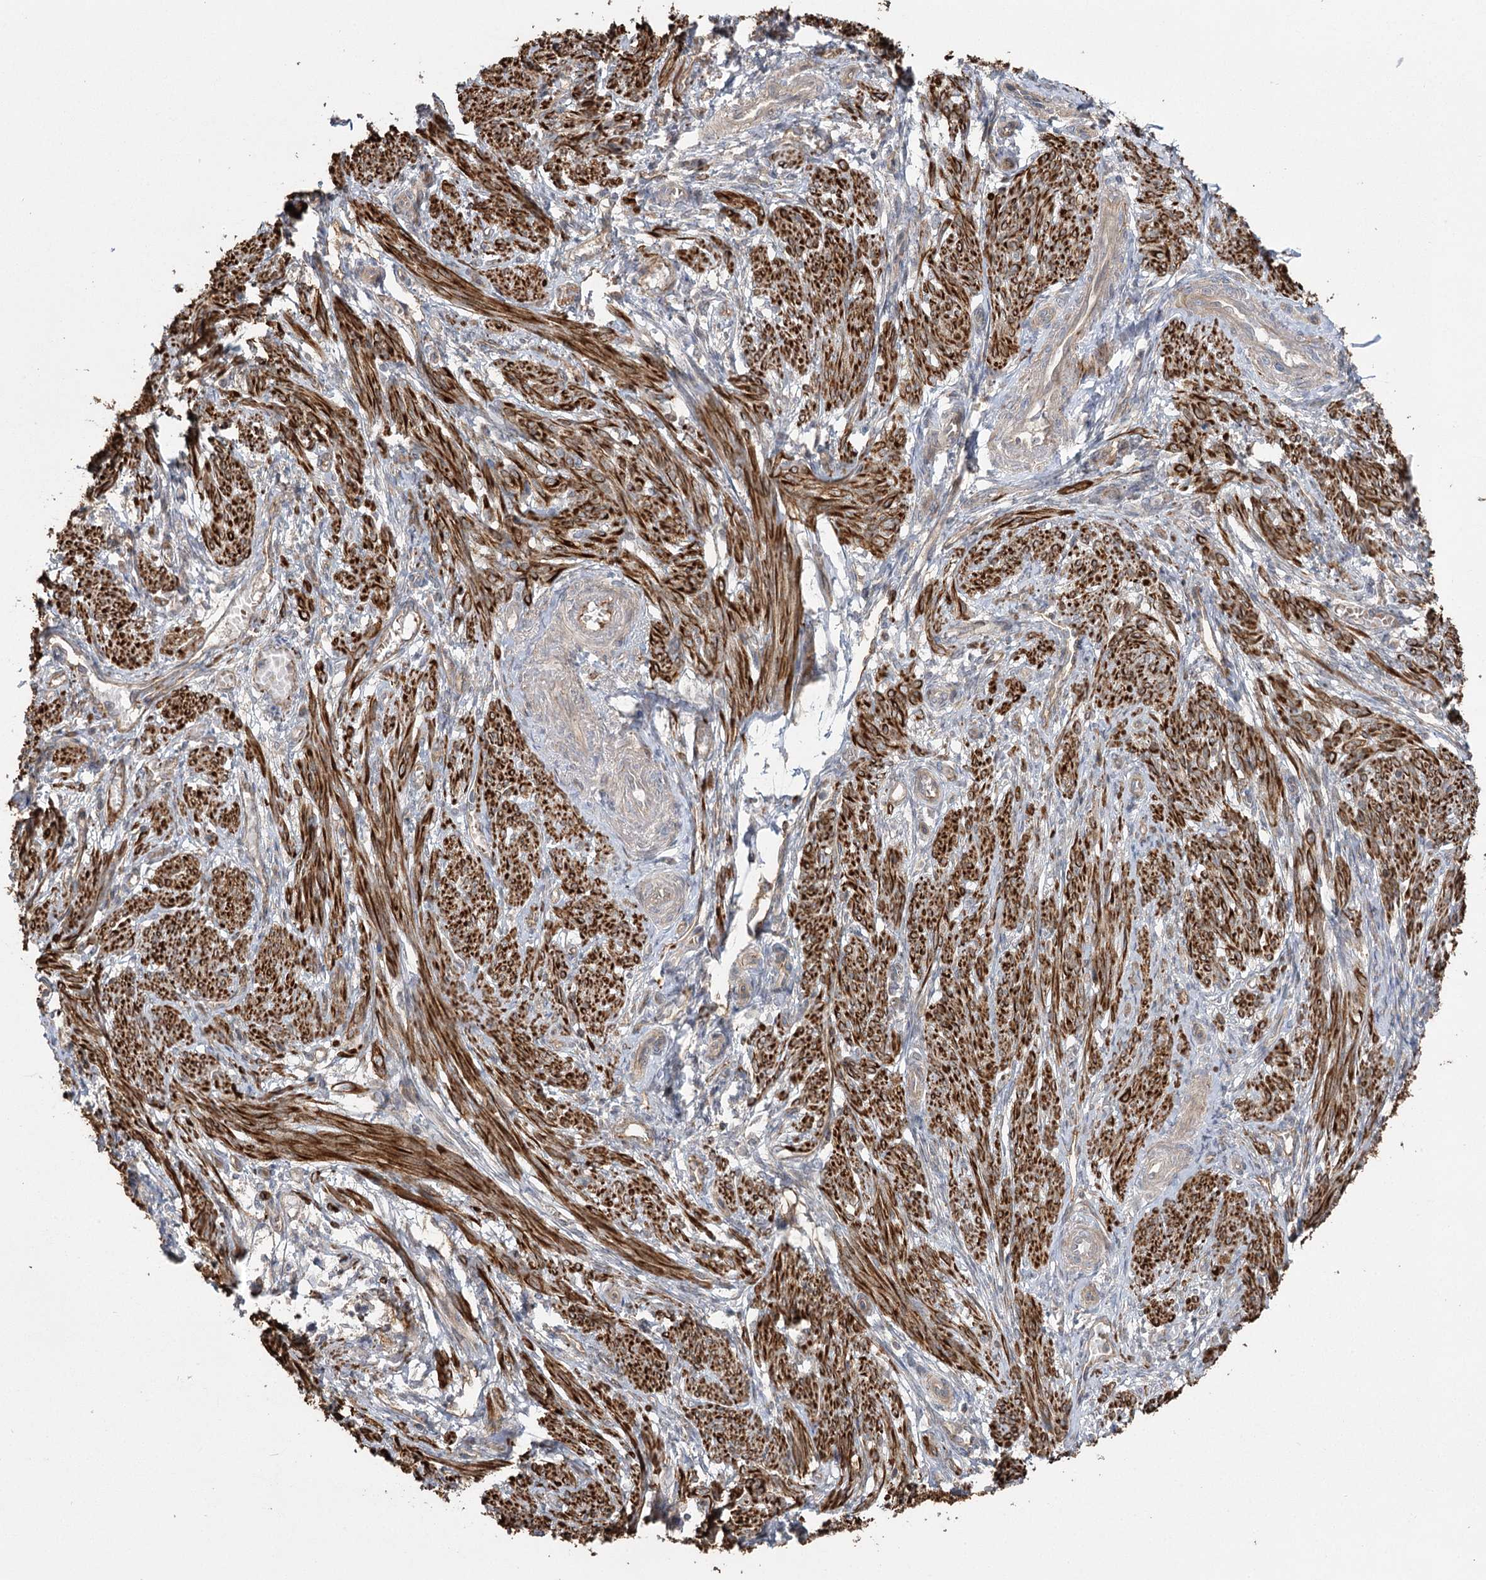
{"staining": {"intensity": "strong", "quantity": ">75%", "location": "cytoplasmic/membranous"}, "tissue": "smooth muscle", "cell_type": "Smooth muscle cells", "image_type": "normal", "snomed": [{"axis": "morphology", "description": "Normal tissue, NOS"}, {"axis": "topography", "description": "Smooth muscle"}], "caption": "Immunohistochemical staining of normal human smooth muscle displays >75% levels of strong cytoplasmic/membranous protein staining in about >75% of smooth muscle cells.", "gene": "KCNN2", "patient": {"sex": "female", "age": 39}}